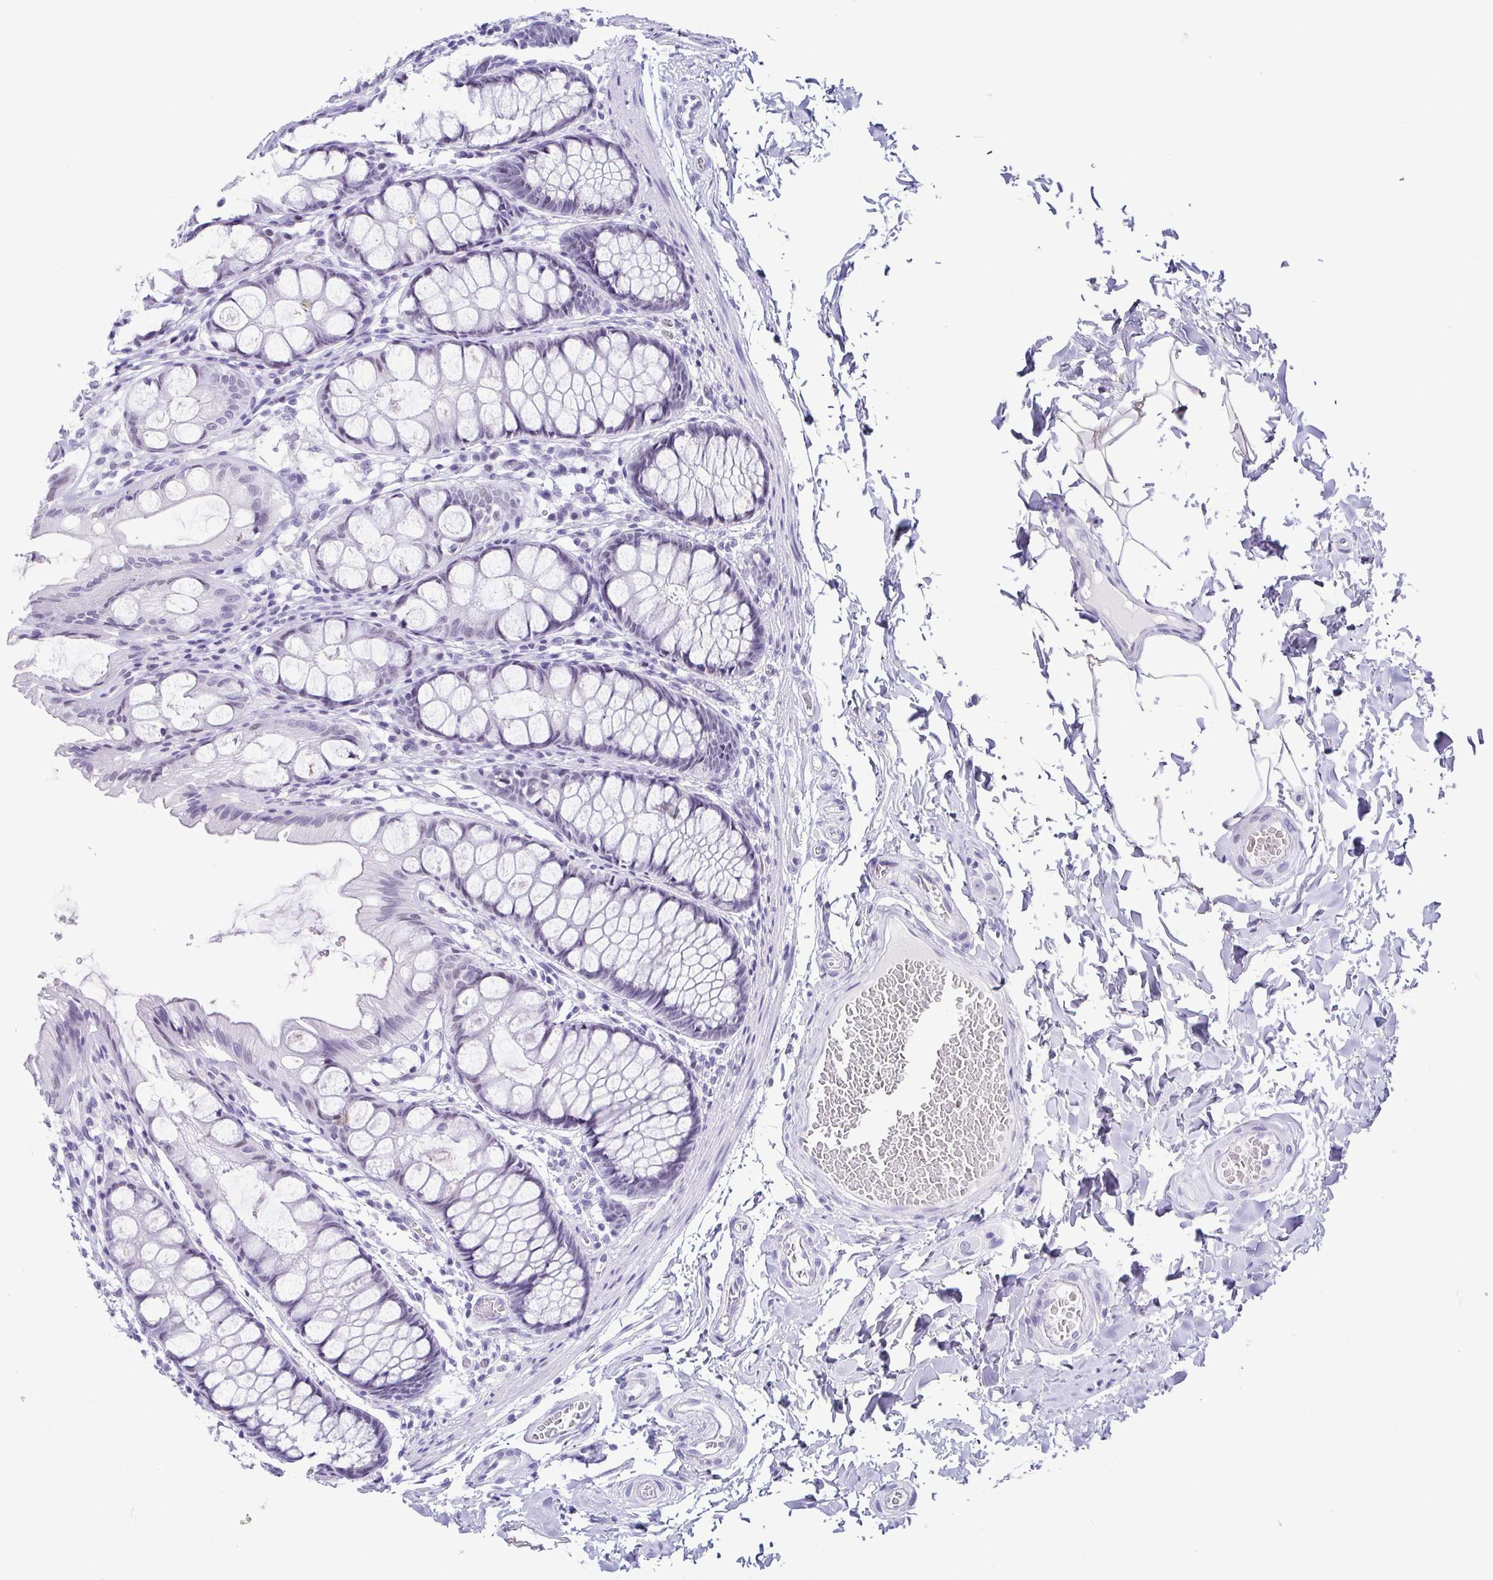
{"staining": {"intensity": "negative", "quantity": "none", "location": "none"}, "tissue": "colon", "cell_type": "Endothelial cells", "image_type": "normal", "snomed": [{"axis": "morphology", "description": "Normal tissue, NOS"}, {"axis": "topography", "description": "Colon"}], "caption": "Immunohistochemistry image of benign colon: human colon stained with DAB (3,3'-diaminobenzidine) demonstrates no significant protein positivity in endothelial cells.", "gene": "ESX1", "patient": {"sex": "male", "age": 47}}